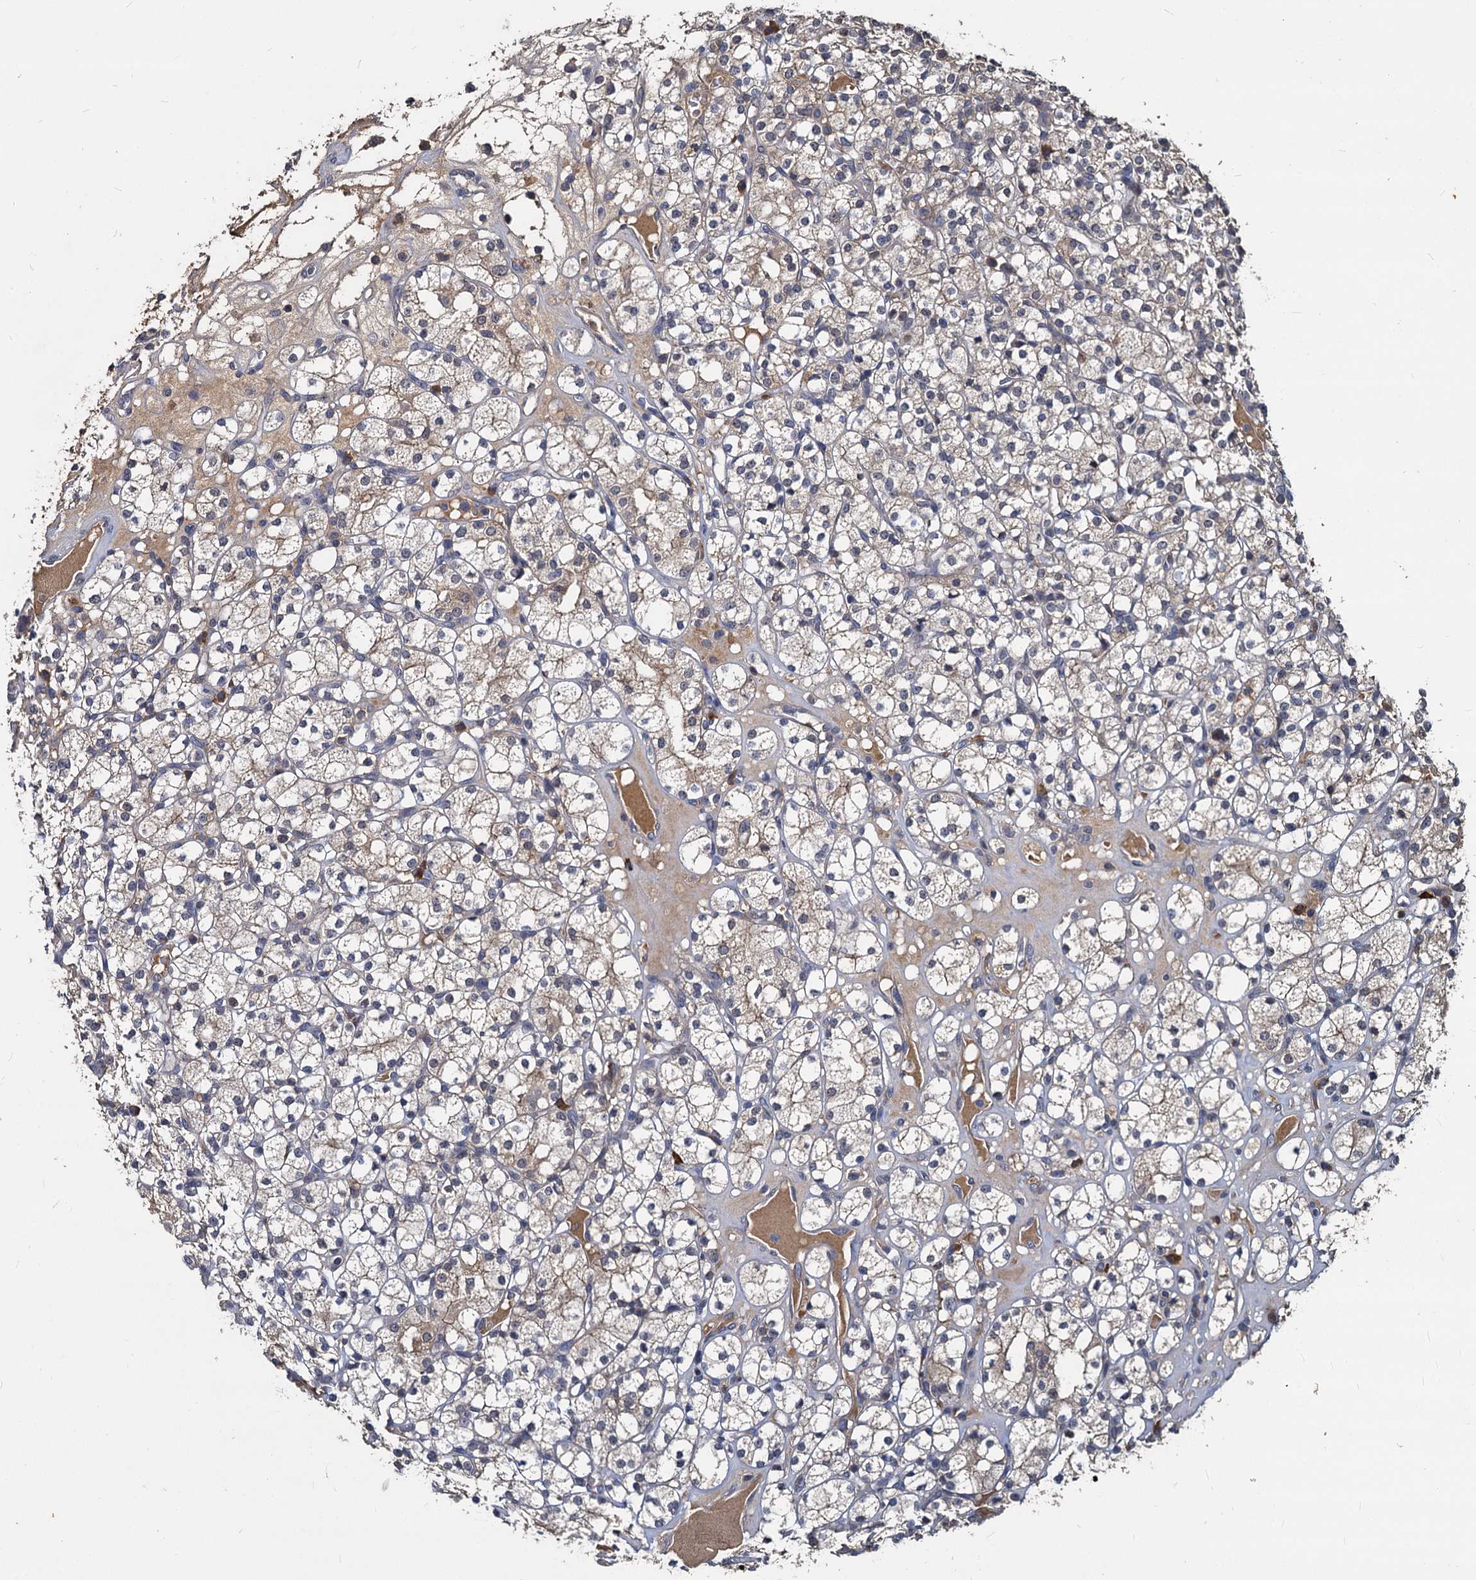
{"staining": {"intensity": "weak", "quantity": "25%-75%", "location": "cytoplasmic/membranous"}, "tissue": "renal cancer", "cell_type": "Tumor cells", "image_type": "cancer", "snomed": [{"axis": "morphology", "description": "Adenocarcinoma, NOS"}, {"axis": "topography", "description": "Kidney"}], "caption": "The micrograph displays a brown stain indicating the presence of a protein in the cytoplasmic/membranous of tumor cells in renal cancer.", "gene": "CCDC184", "patient": {"sex": "male", "age": 77}}